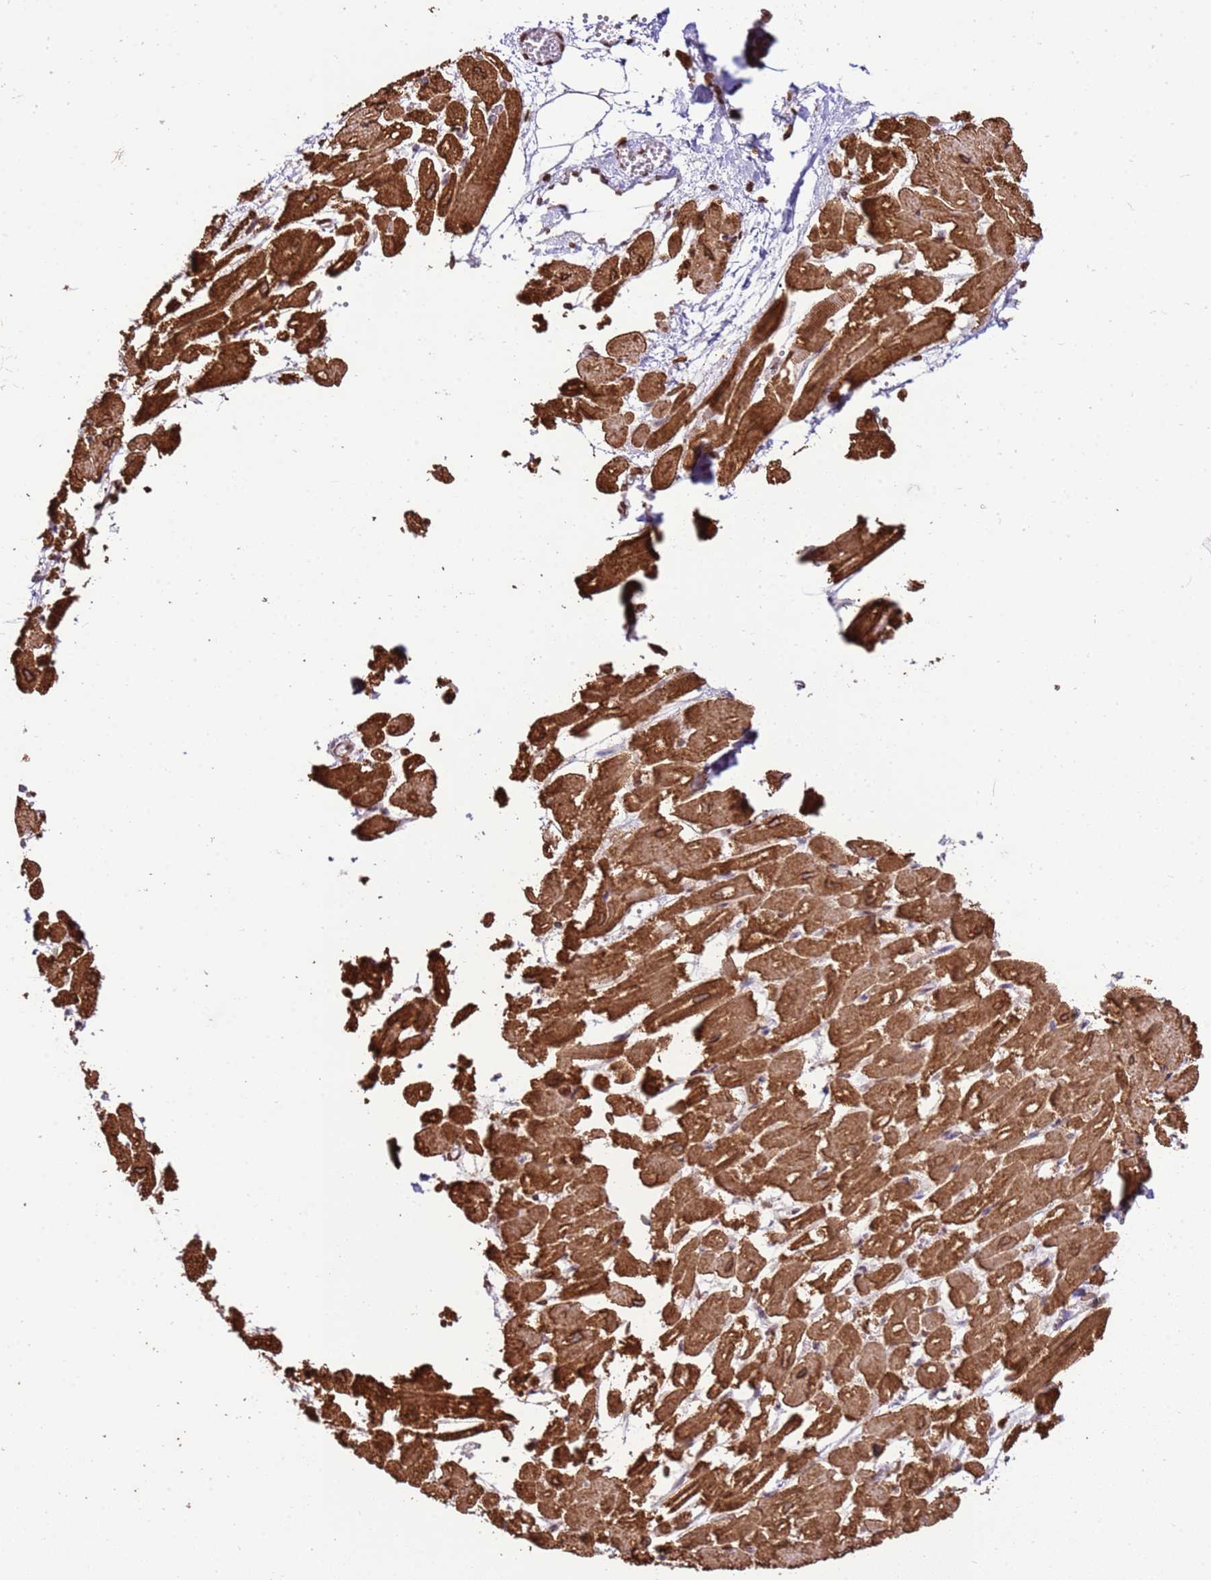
{"staining": {"intensity": "strong", "quantity": ">75%", "location": "cytoplasmic/membranous"}, "tissue": "heart muscle", "cell_type": "Cardiomyocytes", "image_type": "normal", "snomed": [{"axis": "morphology", "description": "Normal tissue, NOS"}, {"axis": "topography", "description": "Heart"}], "caption": "Approximately >75% of cardiomyocytes in unremarkable human heart muscle reveal strong cytoplasmic/membranous protein expression as visualized by brown immunohistochemical staining.", "gene": "TMEM47", "patient": {"sex": "male", "age": 54}}